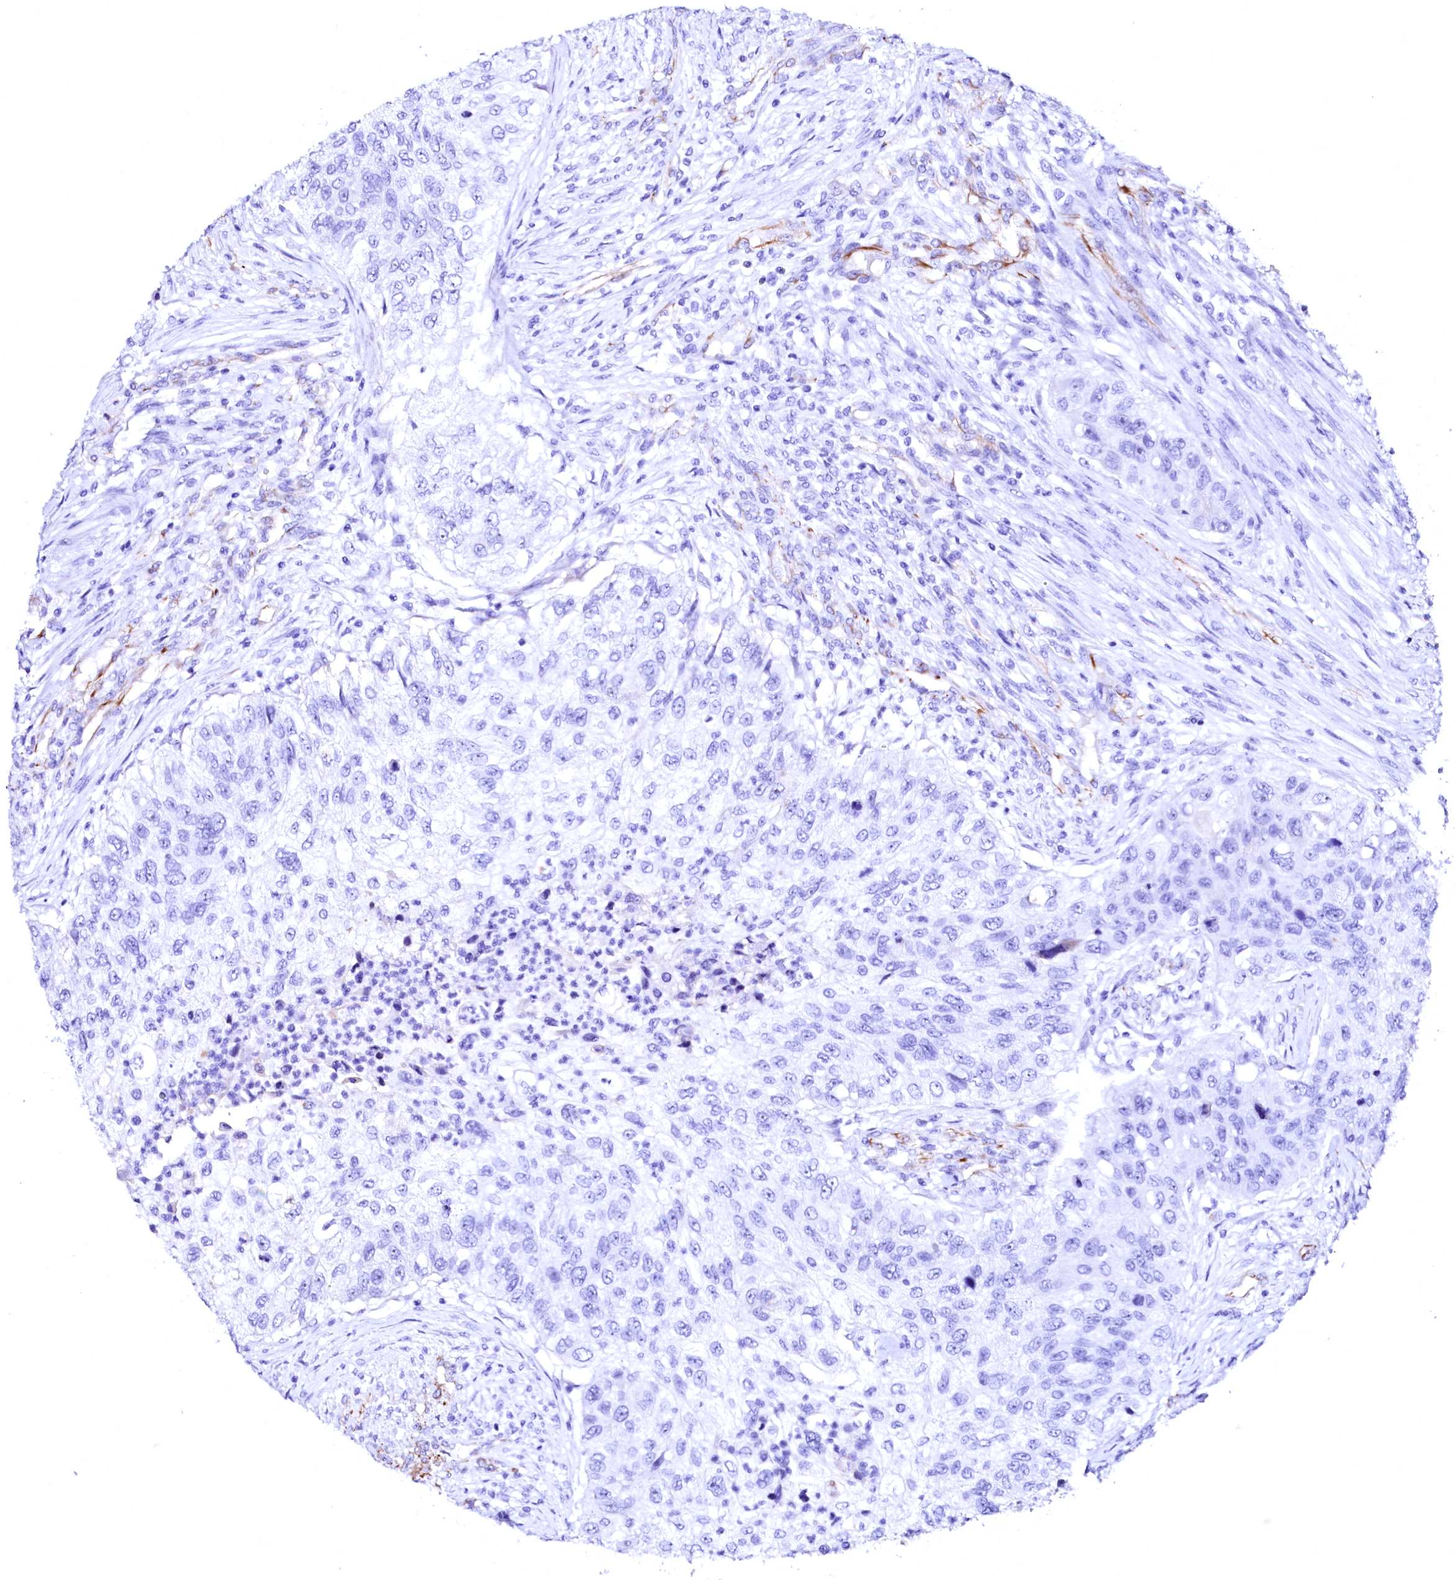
{"staining": {"intensity": "negative", "quantity": "none", "location": "none"}, "tissue": "urothelial cancer", "cell_type": "Tumor cells", "image_type": "cancer", "snomed": [{"axis": "morphology", "description": "Urothelial carcinoma, High grade"}, {"axis": "topography", "description": "Urinary bladder"}], "caption": "This is an immunohistochemistry image of human urothelial cancer. There is no positivity in tumor cells.", "gene": "SFR1", "patient": {"sex": "female", "age": 60}}